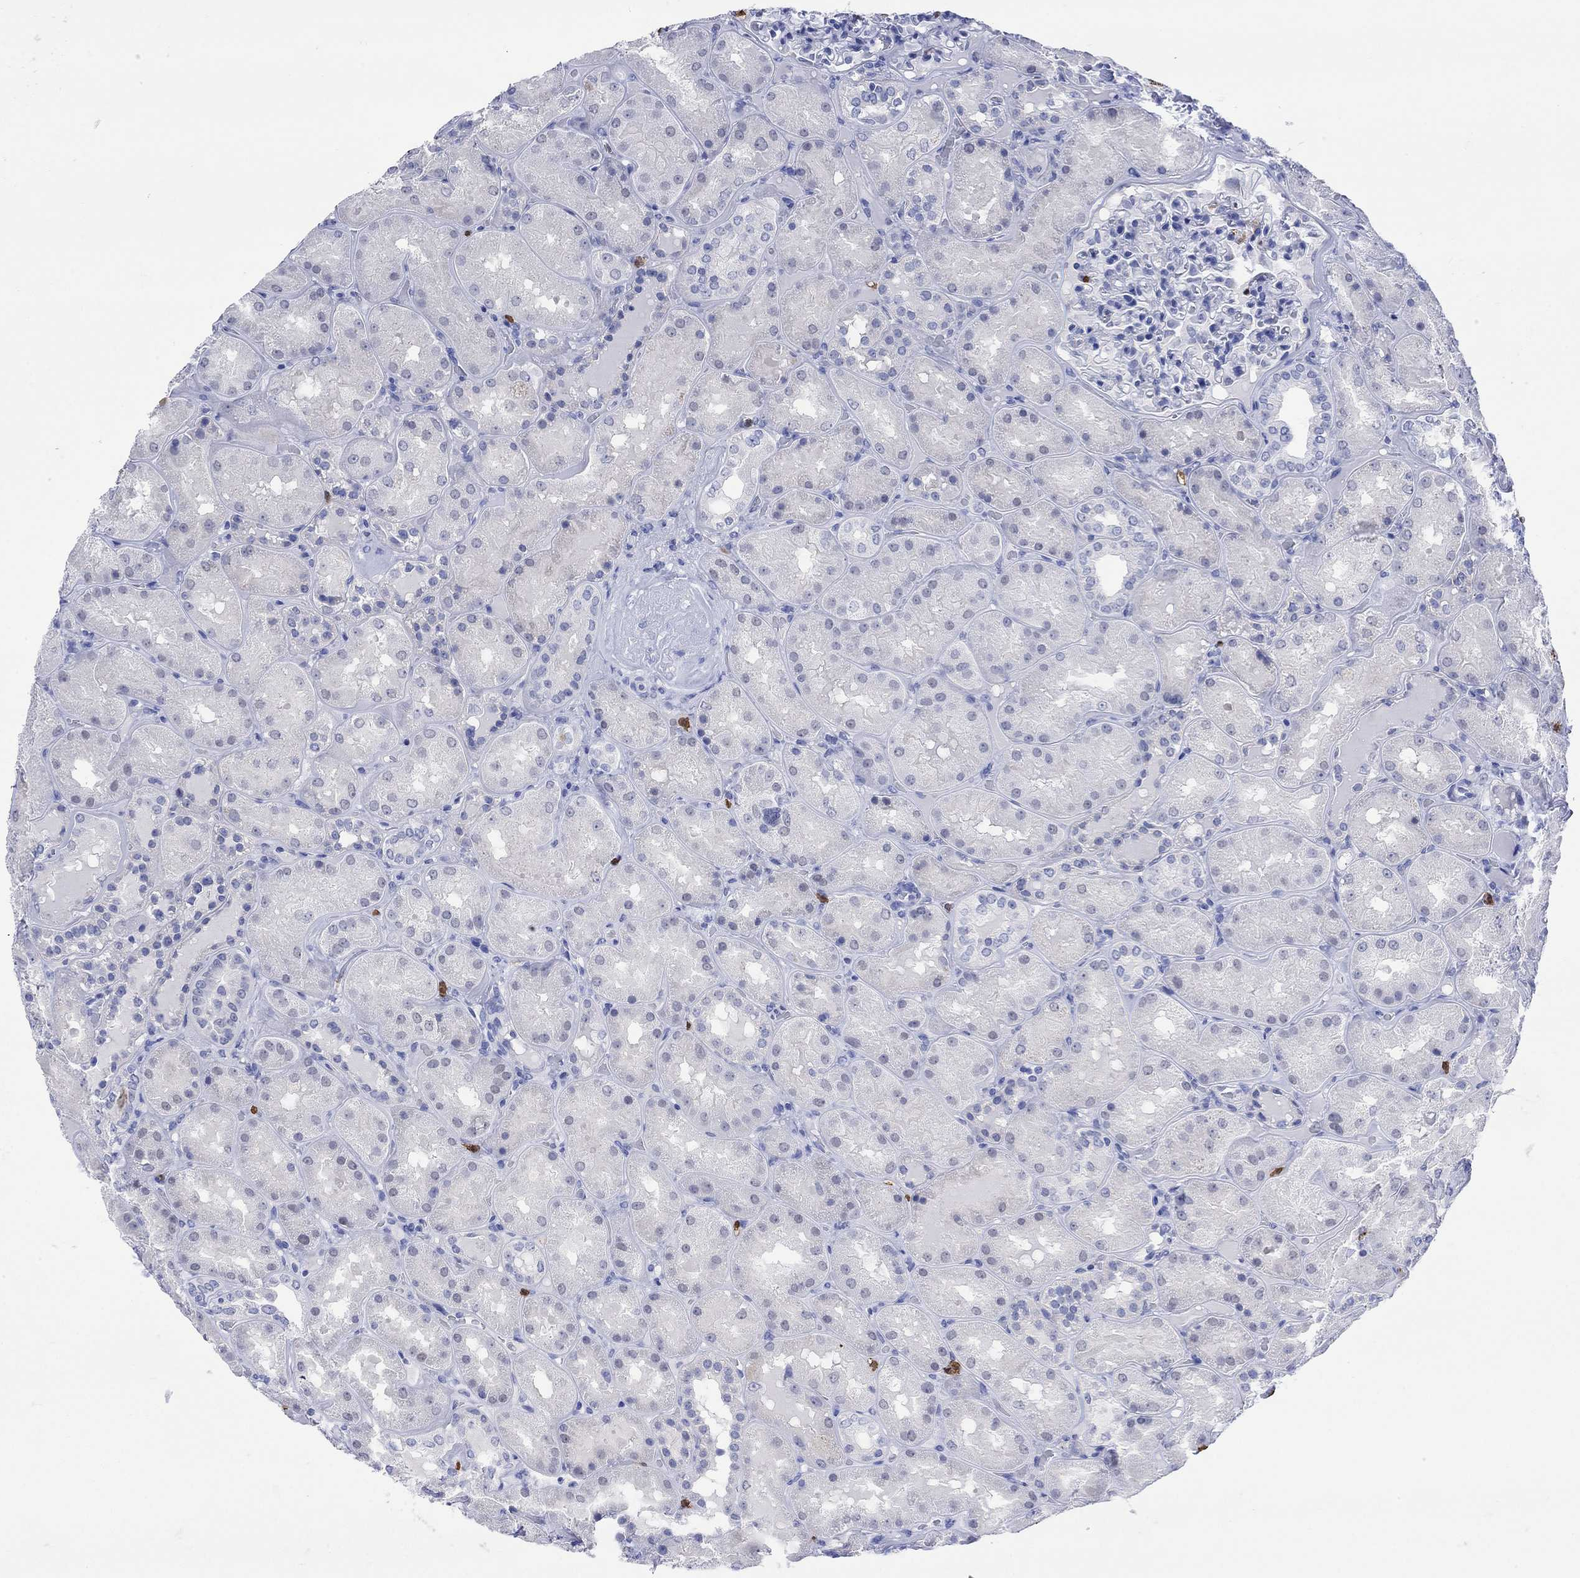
{"staining": {"intensity": "negative", "quantity": "none", "location": "none"}, "tissue": "kidney", "cell_type": "Cells in glomeruli", "image_type": "normal", "snomed": [{"axis": "morphology", "description": "Normal tissue, NOS"}, {"axis": "topography", "description": "Kidney"}], "caption": "Immunohistochemistry (IHC) histopathology image of benign kidney: kidney stained with DAB (3,3'-diaminobenzidine) displays no significant protein expression in cells in glomeruli.", "gene": "LINGO3", "patient": {"sex": "male", "age": 73}}